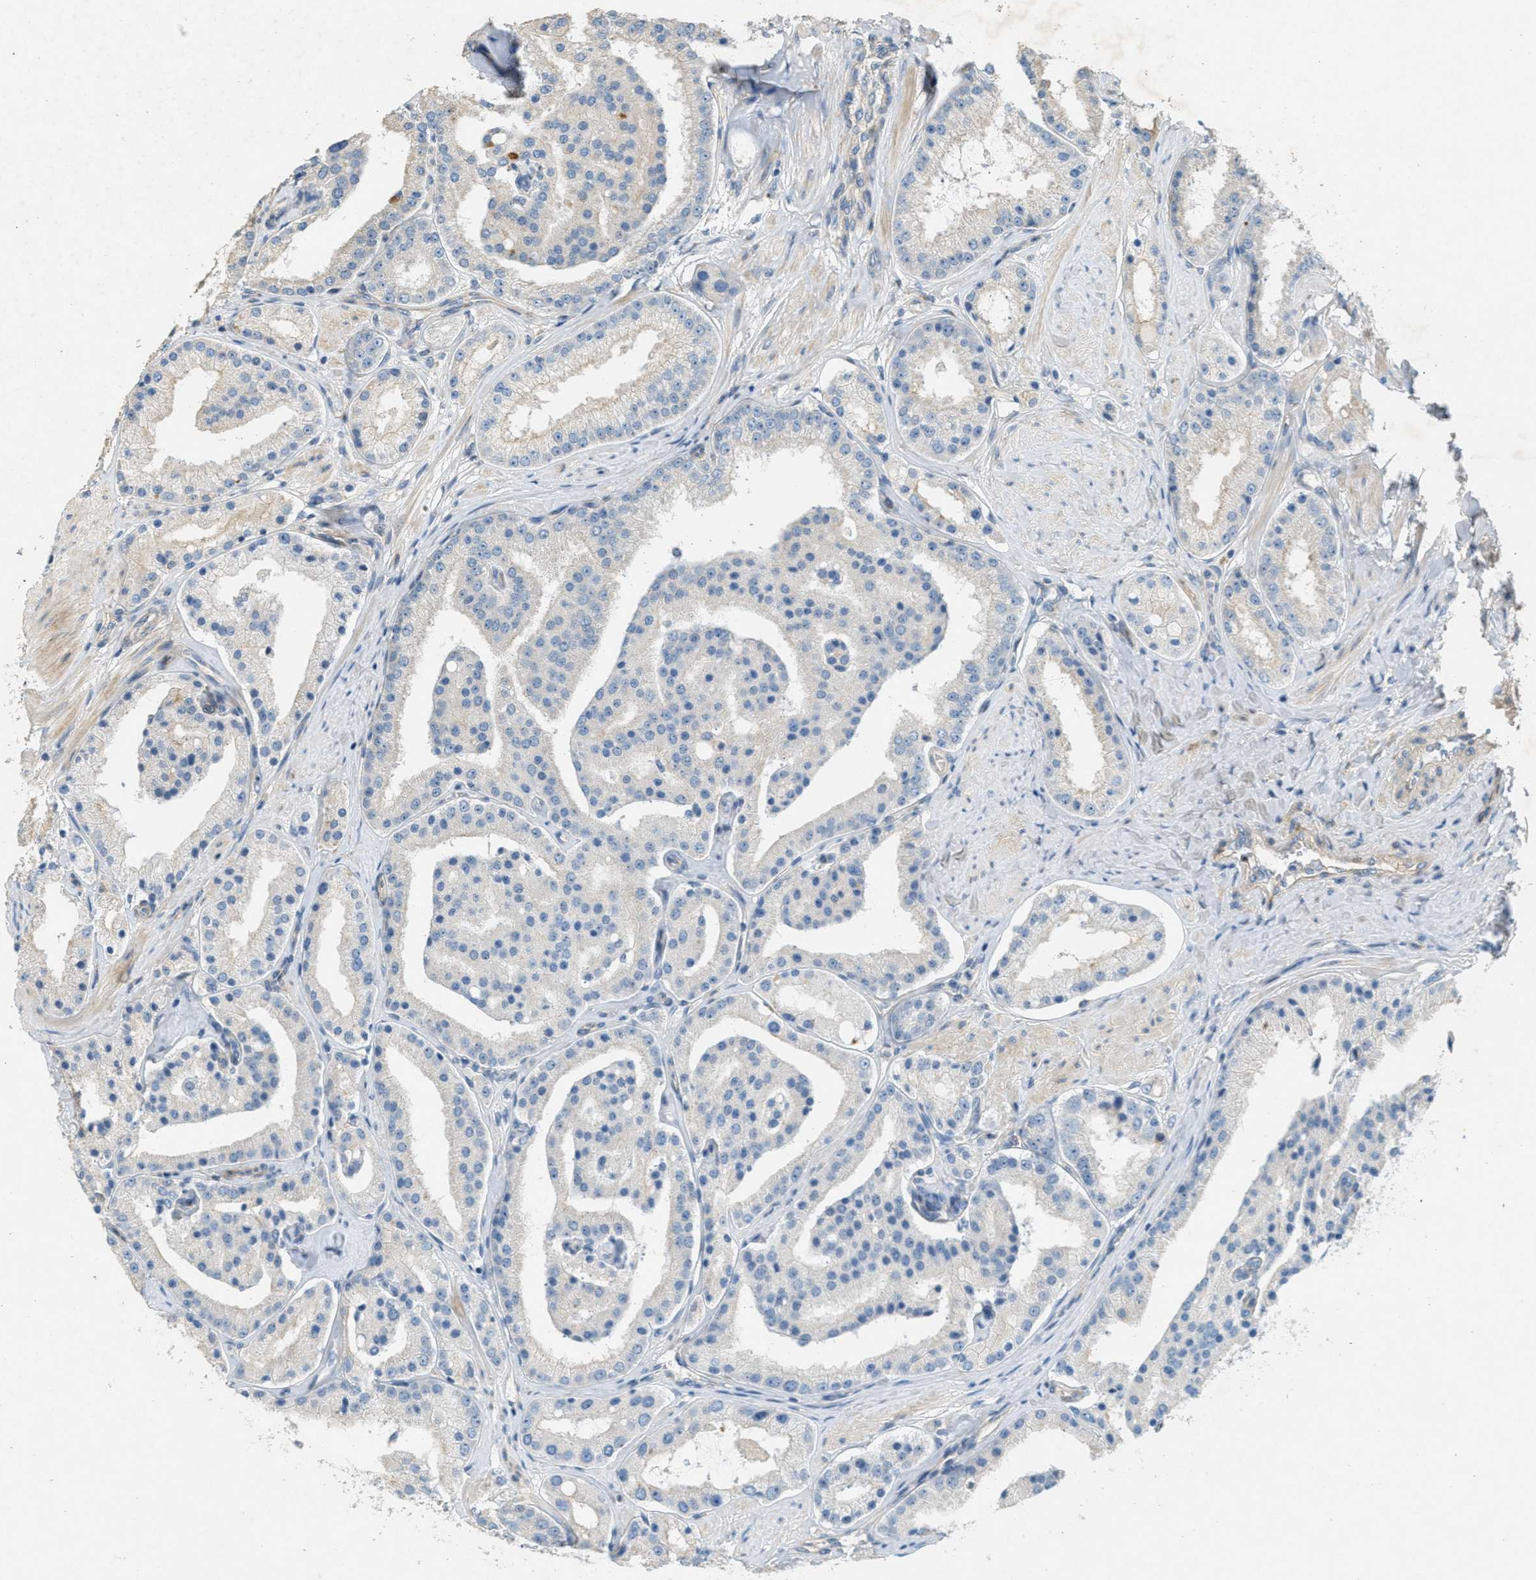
{"staining": {"intensity": "negative", "quantity": "none", "location": "none"}, "tissue": "prostate cancer", "cell_type": "Tumor cells", "image_type": "cancer", "snomed": [{"axis": "morphology", "description": "Adenocarcinoma, Low grade"}, {"axis": "topography", "description": "Prostate"}], "caption": "Immunohistochemical staining of adenocarcinoma (low-grade) (prostate) reveals no significant expression in tumor cells.", "gene": "ADCY5", "patient": {"sex": "male", "age": 63}}